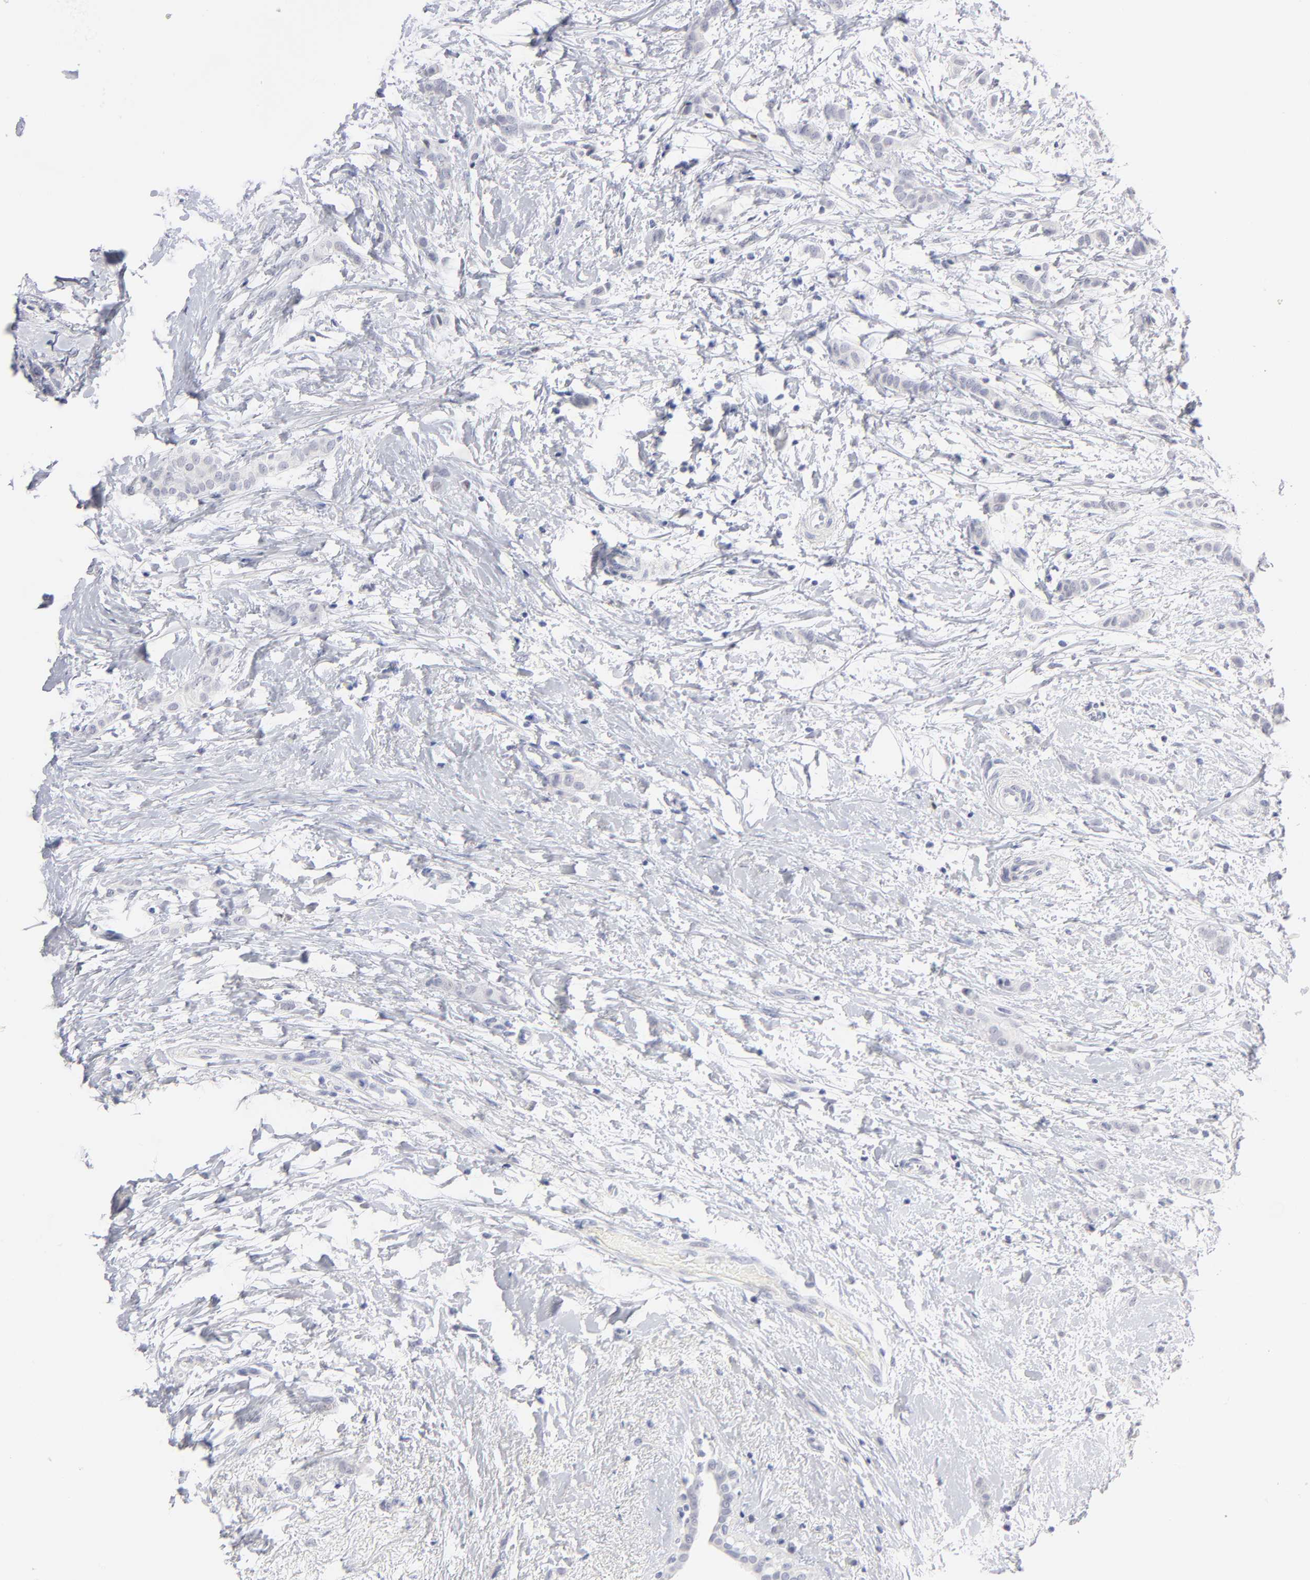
{"staining": {"intensity": "negative", "quantity": "none", "location": "none"}, "tissue": "breast cancer", "cell_type": "Tumor cells", "image_type": "cancer", "snomed": [{"axis": "morphology", "description": "Lobular carcinoma"}, {"axis": "topography", "description": "Breast"}], "caption": "High magnification brightfield microscopy of breast cancer stained with DAB (3,3'-diaminobenzidine) (brown) and counterstained with hematoxylin (blue): tumor cells show no significant positivity.", "gene": "KHNYN", "patient": {"sex": "female", "age": 55}}